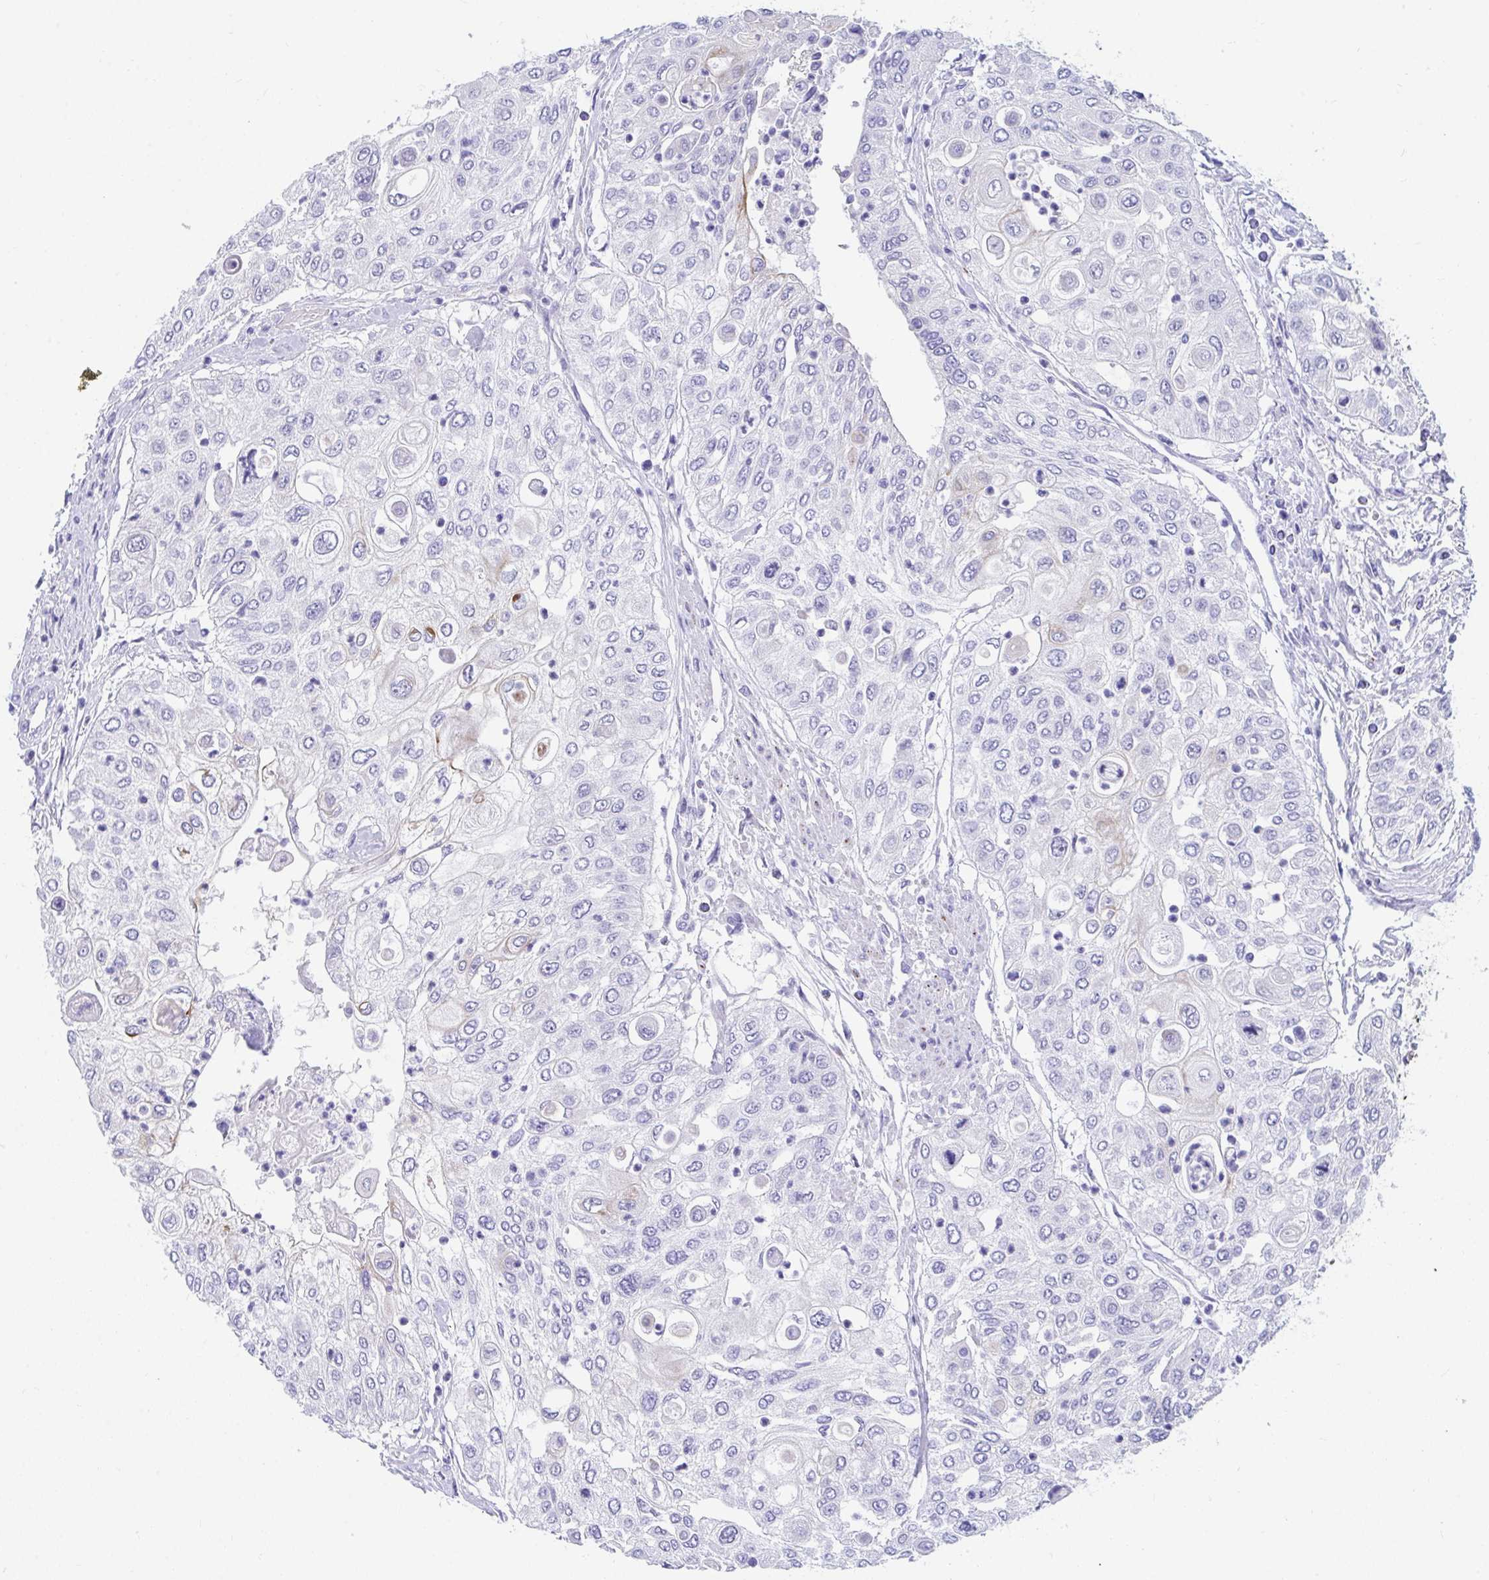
{"staining": {"intensity": "negative", "quantity": "none", "location": "none"}, "tissue": "urothelial cancer", "cell_type": "Tumor cells", "image_type": "cancer", "snomed": [{"axis": "morphology", "description": "Urothelial carcinoma, High grade"}, {"axis": "topography", "description": "Urinary bladder"}], "caption": "High power microscopy micrograph of an immunohistochemistry micrograph of high-grade urothelial carcinoma, revealing no significant staining in tumor cells.", "gene": "TTC30B", "patient": {"sex": "female", "age": 79}}